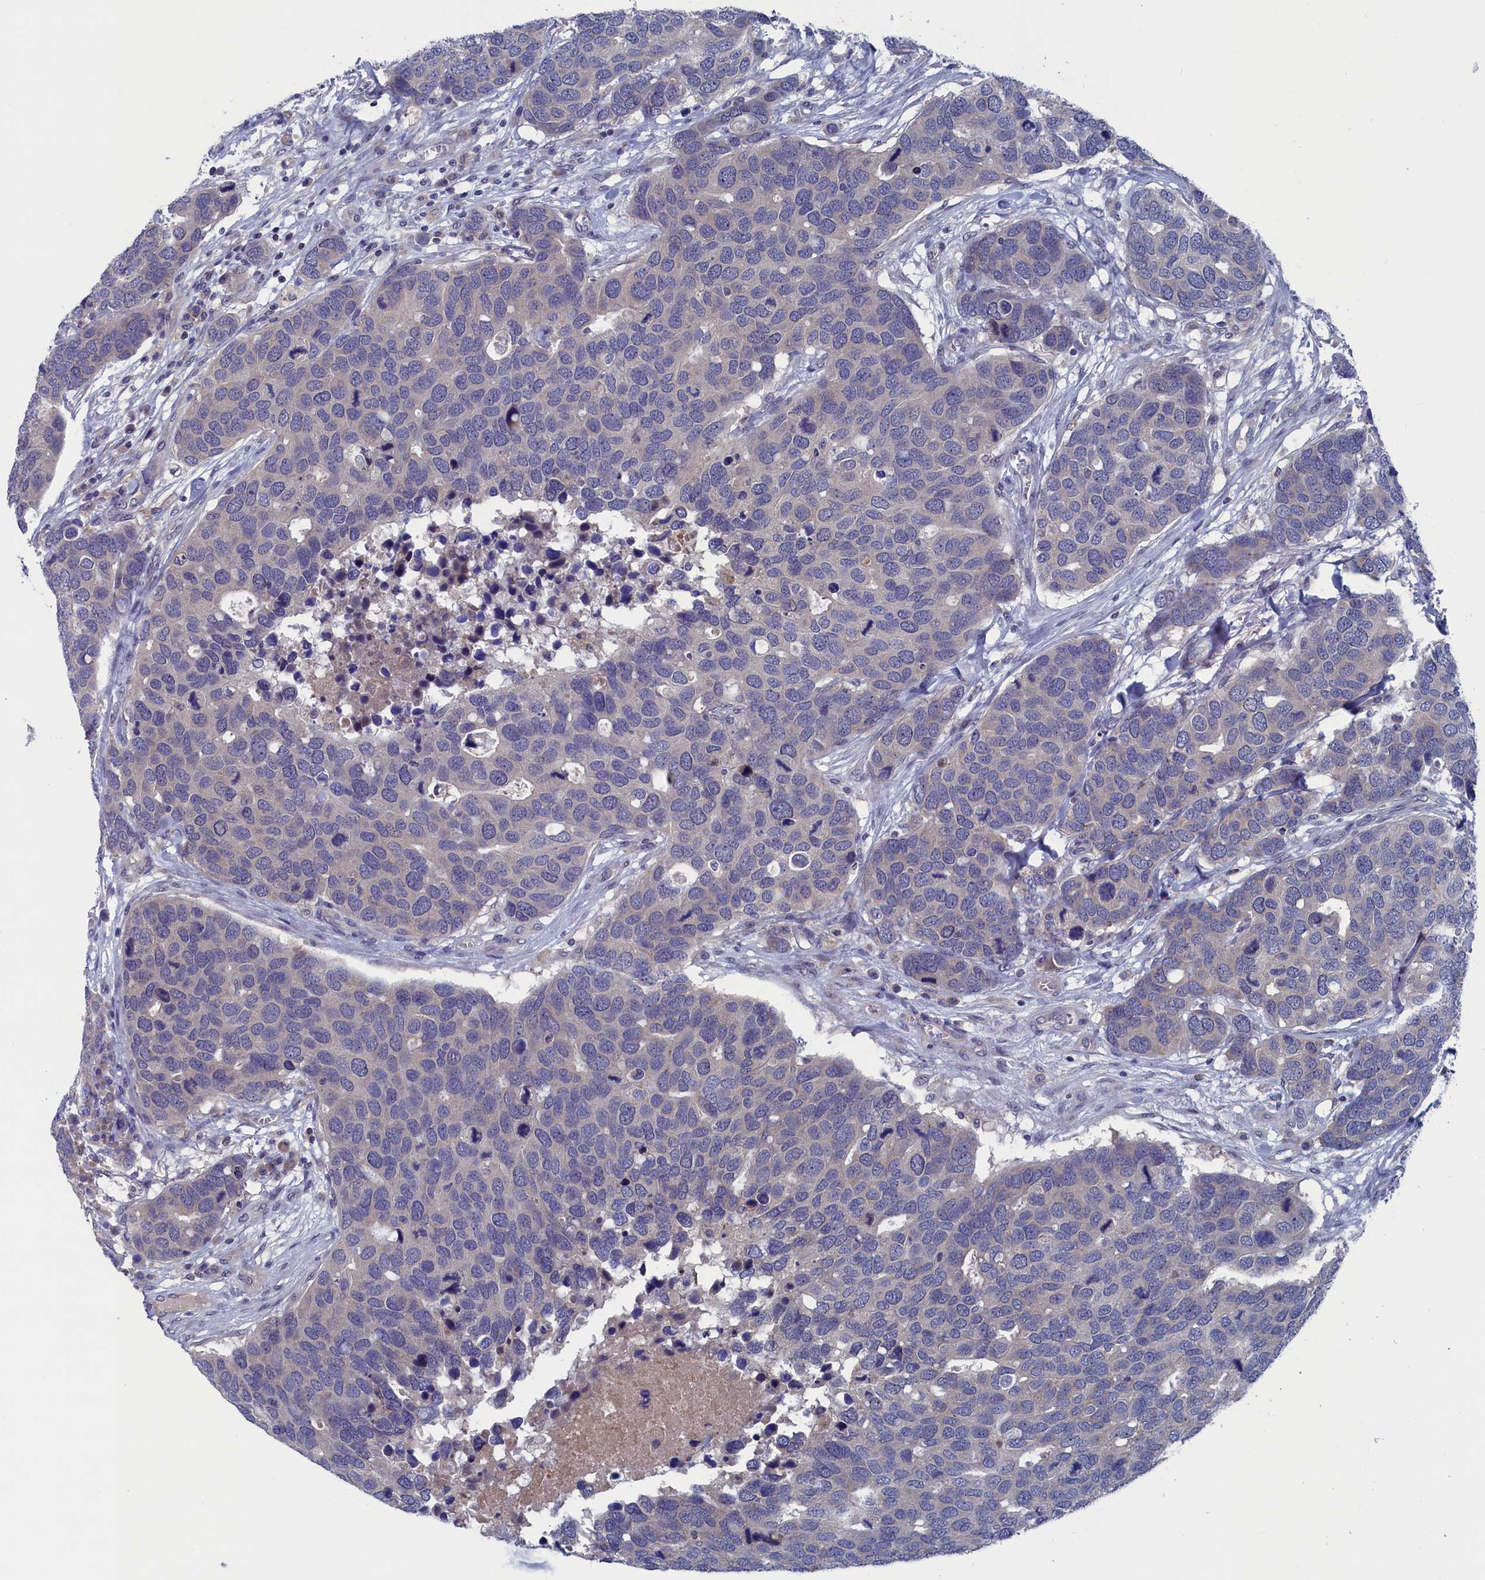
{"staining": {"intensity": "weak", "quantity": "<25%", "location": "cytoplasmic/membranous"}, "tissue": "breast cancer", "cell_type": "Tumor cells", "image_type": "cancer", "snomed": [{"axis": "morphology", "description": "Duct carcinoma"}, {"axis": "topography", "description": "Breast"}], "caption": "Immunohistochemistry (IHC) of breast cancer (infiltrating ductal carcinoma) exhibits no expression in tumor cells.", "gene": "SPATA13", "patient": {"sex": "female", "age": 83}}